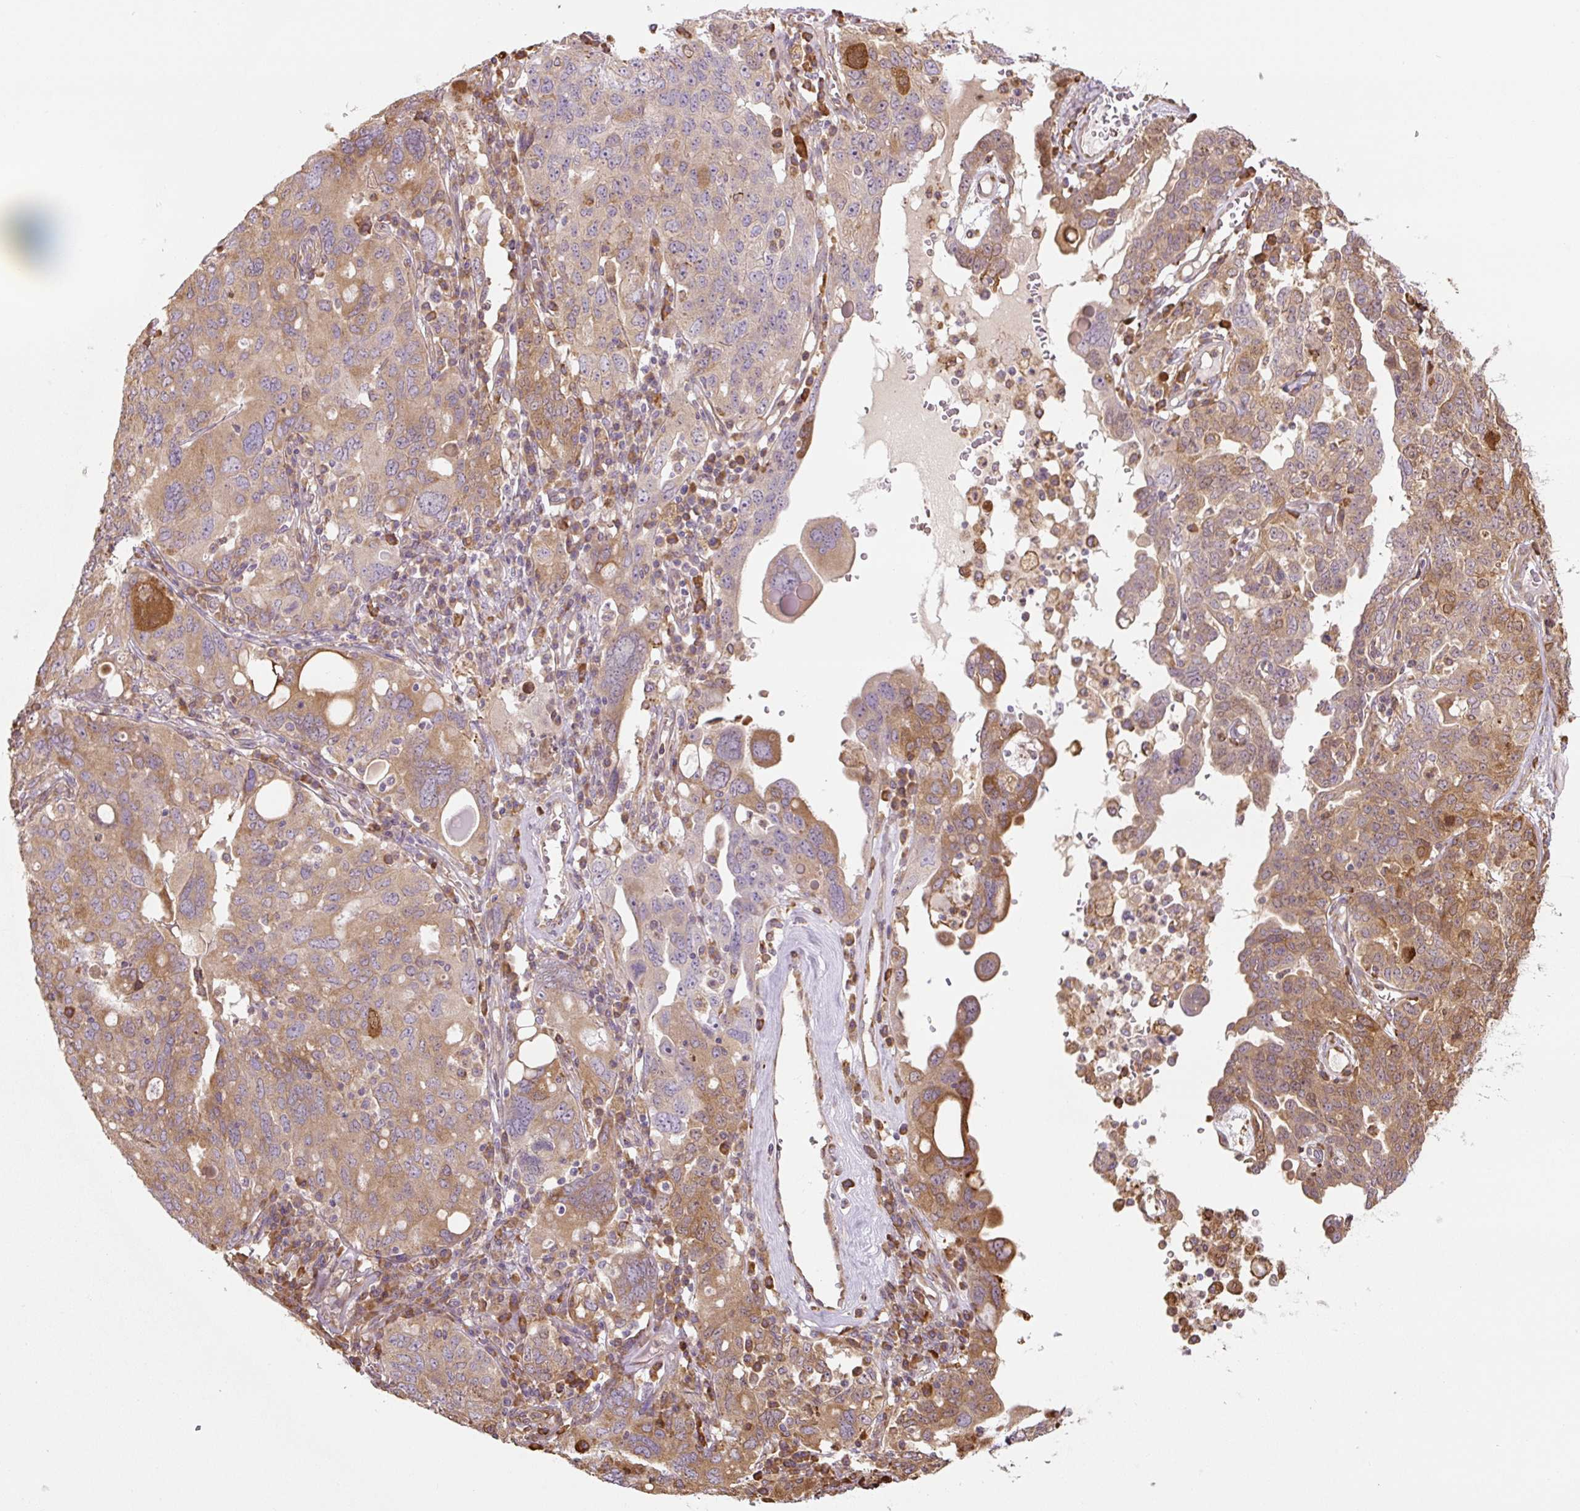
{"staining": {"intensity": "moderate", "quantity": ">75%", "location": "cytoplasmic/membranous"}, "tissue": "ovarian cancer", "cell_type": "Tumor cells", "image_type": "cancer", "snomed": [{"axis": "morphology", "description": "Carcinoma, endometroid"}, {"axis": "topography", "description": "Ovary"}], "caption": "Immunohistochemistry histopathology image of neoplastic tissue: human ovarian cancer stained using immunohistochemistry demonstrates medium levels of moderate protein expression localized specifically in the cytoplasmic/membranous of tumor cells, appearing as a cytoplasmic/membranous brown color.", "gene": "RASA1", "patient": {"sex": "female", "age": 62}}